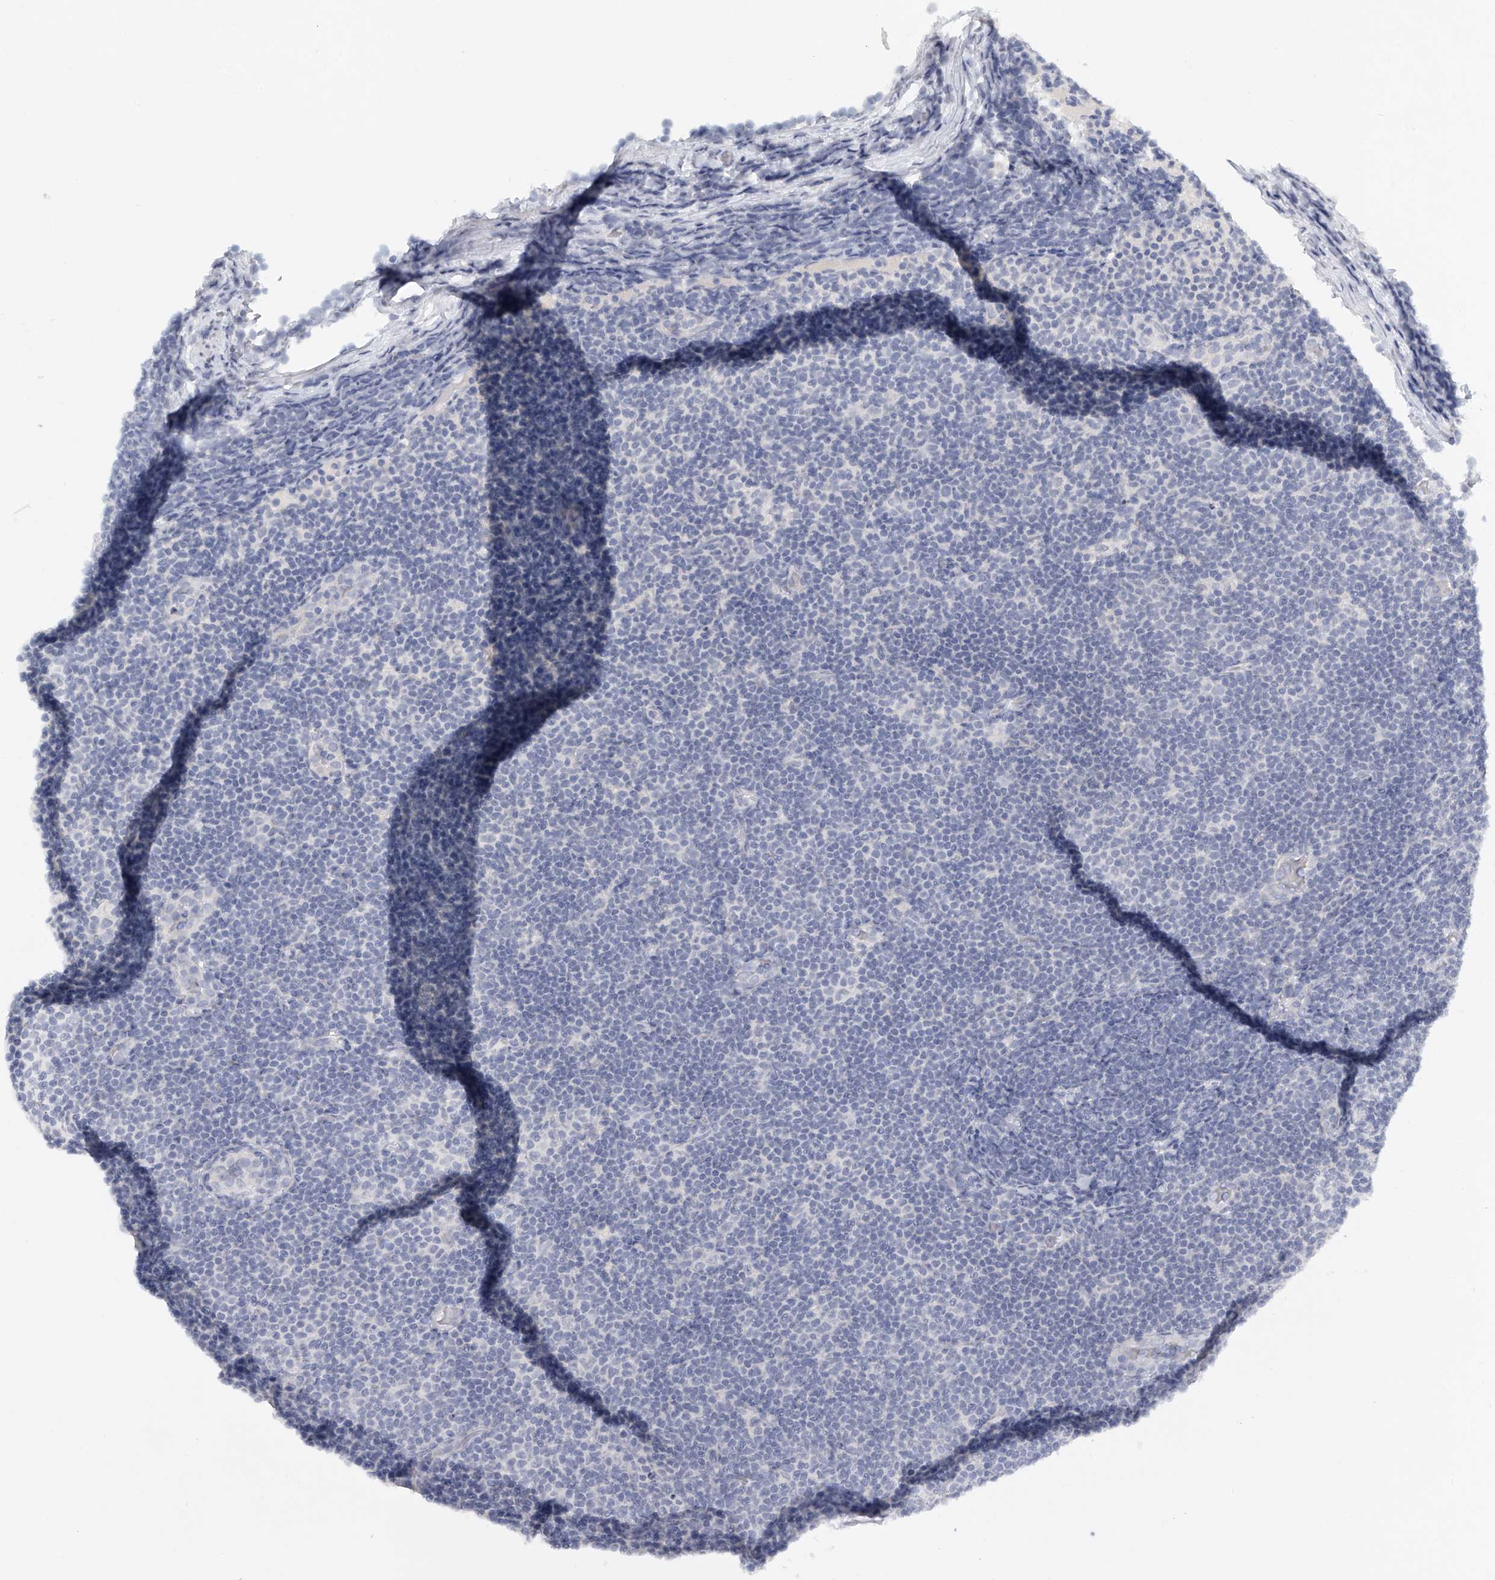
{"staining": {"intensity": "negative", "quantity": "none", "location": "none"}, "tissue": "lymphoma", "cell_type": "Tumor cells", "image_type": "cancer", "snomed": [{"axis": "morphology", "description": "Malignant lymphoma, non-Hodgkin's type, Low grade"}, {"axis": "topography", "description": "Lymph node"}], "caption": "Lymphoma was stained to show a protein in brown. There is no significant positivity in tumor cells.", "gene": "FAT2", "patient": {"sex": "male", "age": 83}}